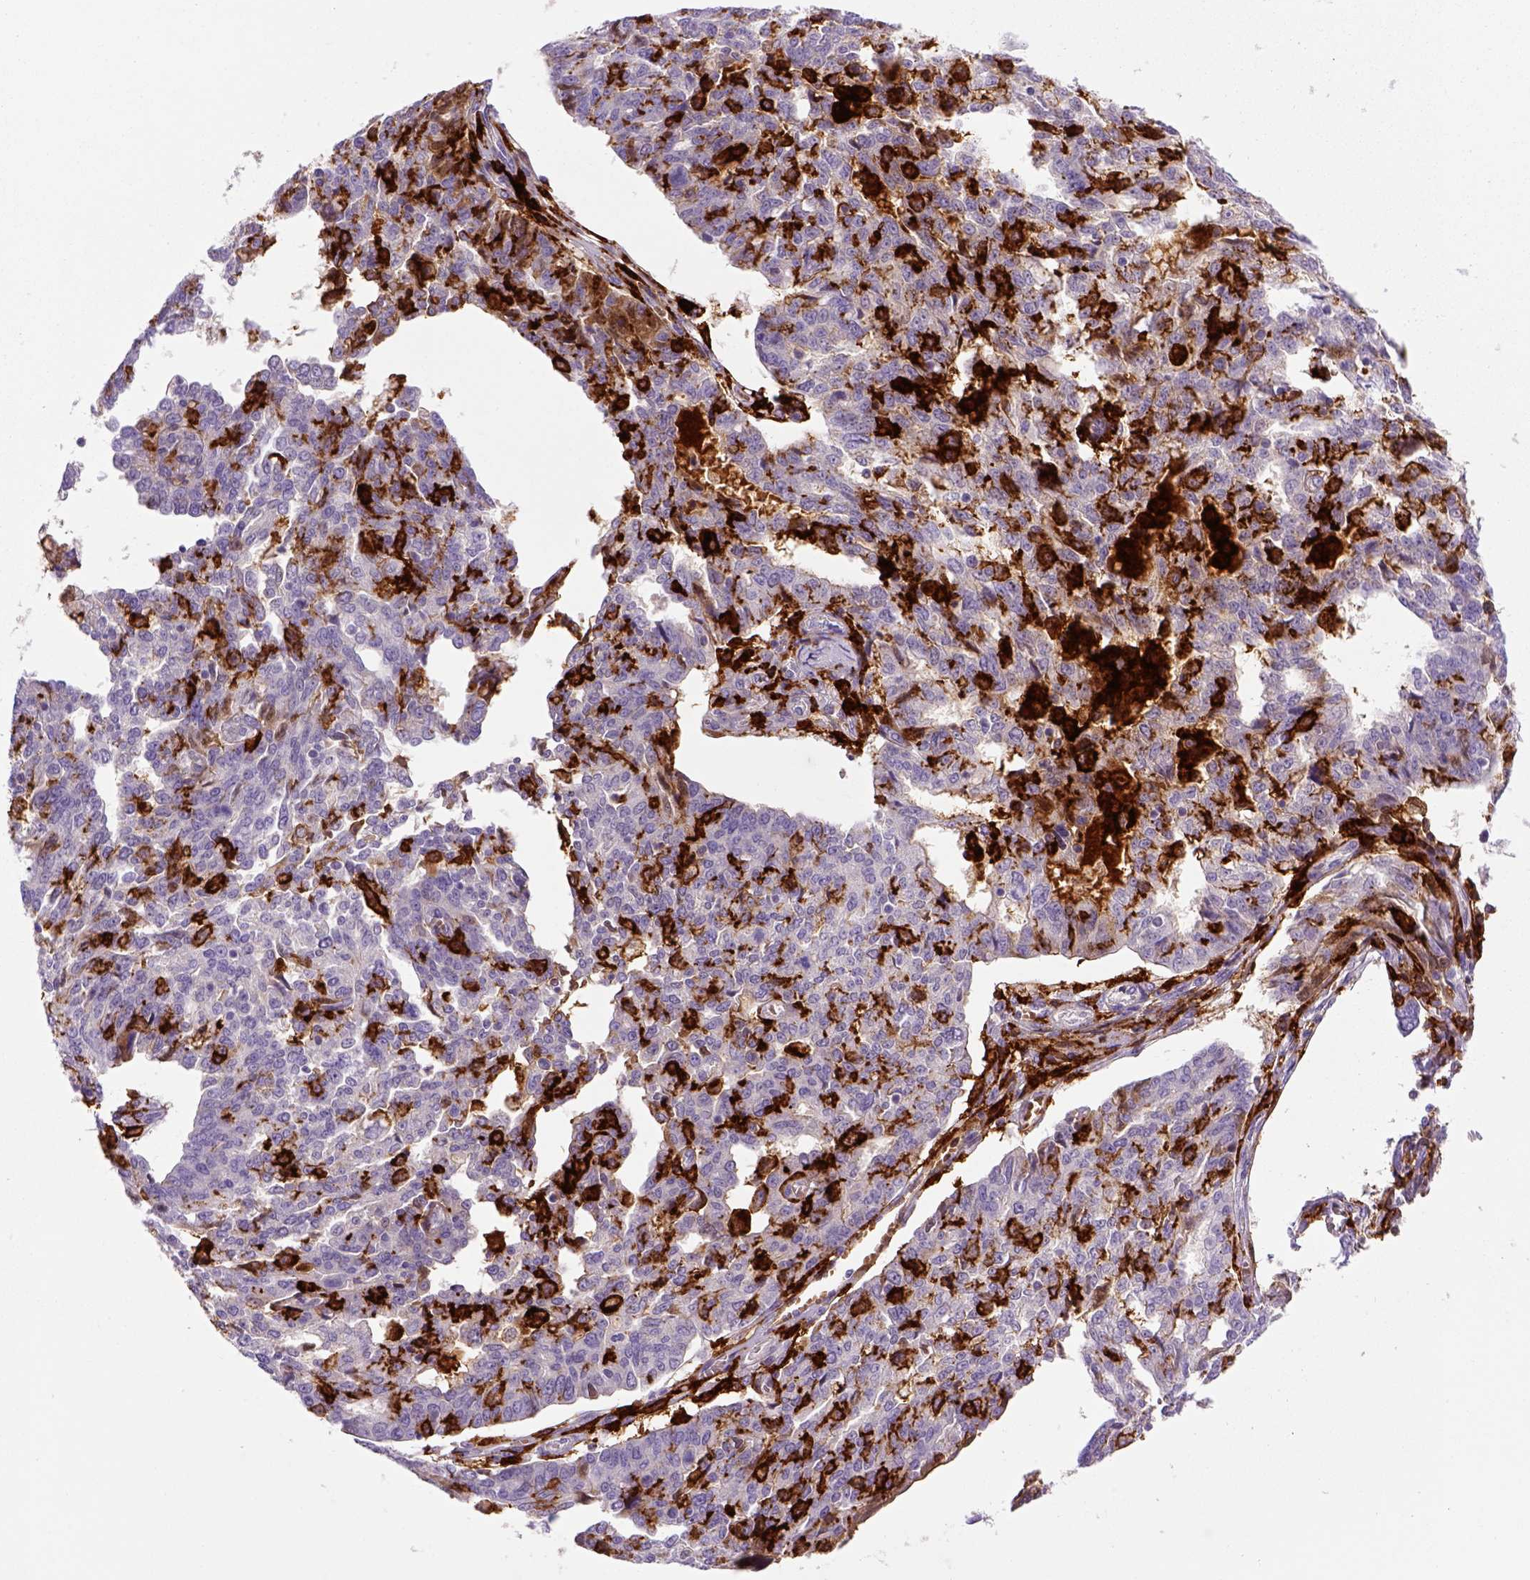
{"staining": {"intensity": "negative", "quantity": "none", "location": "none"}, "tissue": "ovarian cancer", "cell_type": "Tumor cells", "image_type": "cancer", "snomed": [{"axis": "morphology", "description": "Cystadenocarcinoma, serous, NOS"}, {"axis": "topography", "description": "Ovary"}], "caption": "This is an immunohistochemistry (IHC) micrograph of ovarian cancer (serous cystadenocarcinoma). There is no expression in tumor cells.", "gene": "CD14", "patient": {"sex": "female", "age": 67}}